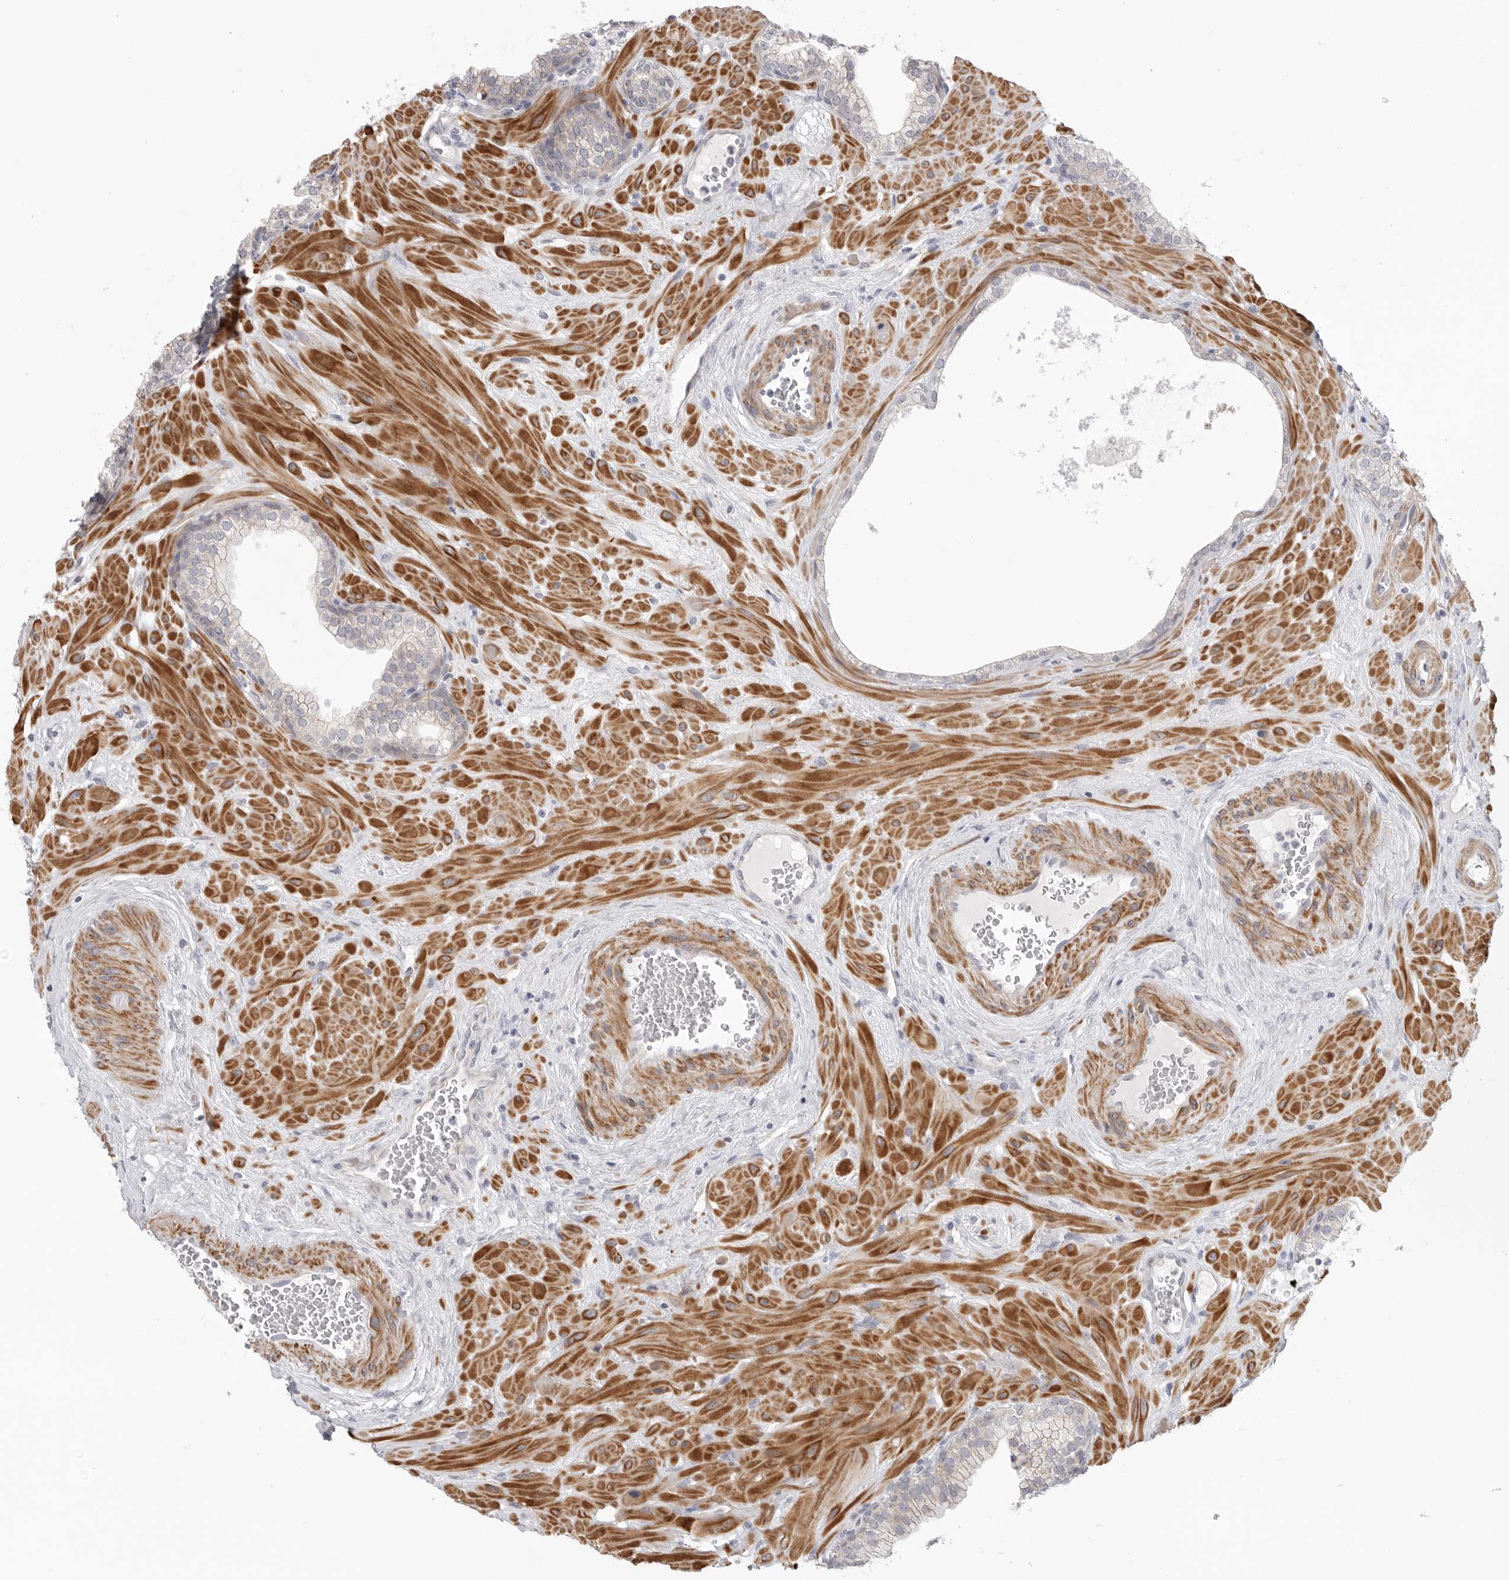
{"staining": {"intensity": "weak", "quantity": "<25%", "location": "cytoplasmic/membranous"}, "tissue": "prostate", "cell_type": "Glandular cells", "image_type": "normal", "snomed": [{"axis": "morphology", "description": "Normal tissue, NOS"}, {"axis": "morphology", "description": "Urothelial carcinoma, Low grade"}, {"axis": "topography", "description": "Urinary bladder"}, {"axis": "topography", "description": "Prostate"}], "caption": "Immunohistochemistry photomicrograph of unremarkable prostate stained for a protein (brown), which exhibits no staining in glandular cells.", "gene": "STAB2", "patient": {"sex": "male", "age": 60}}